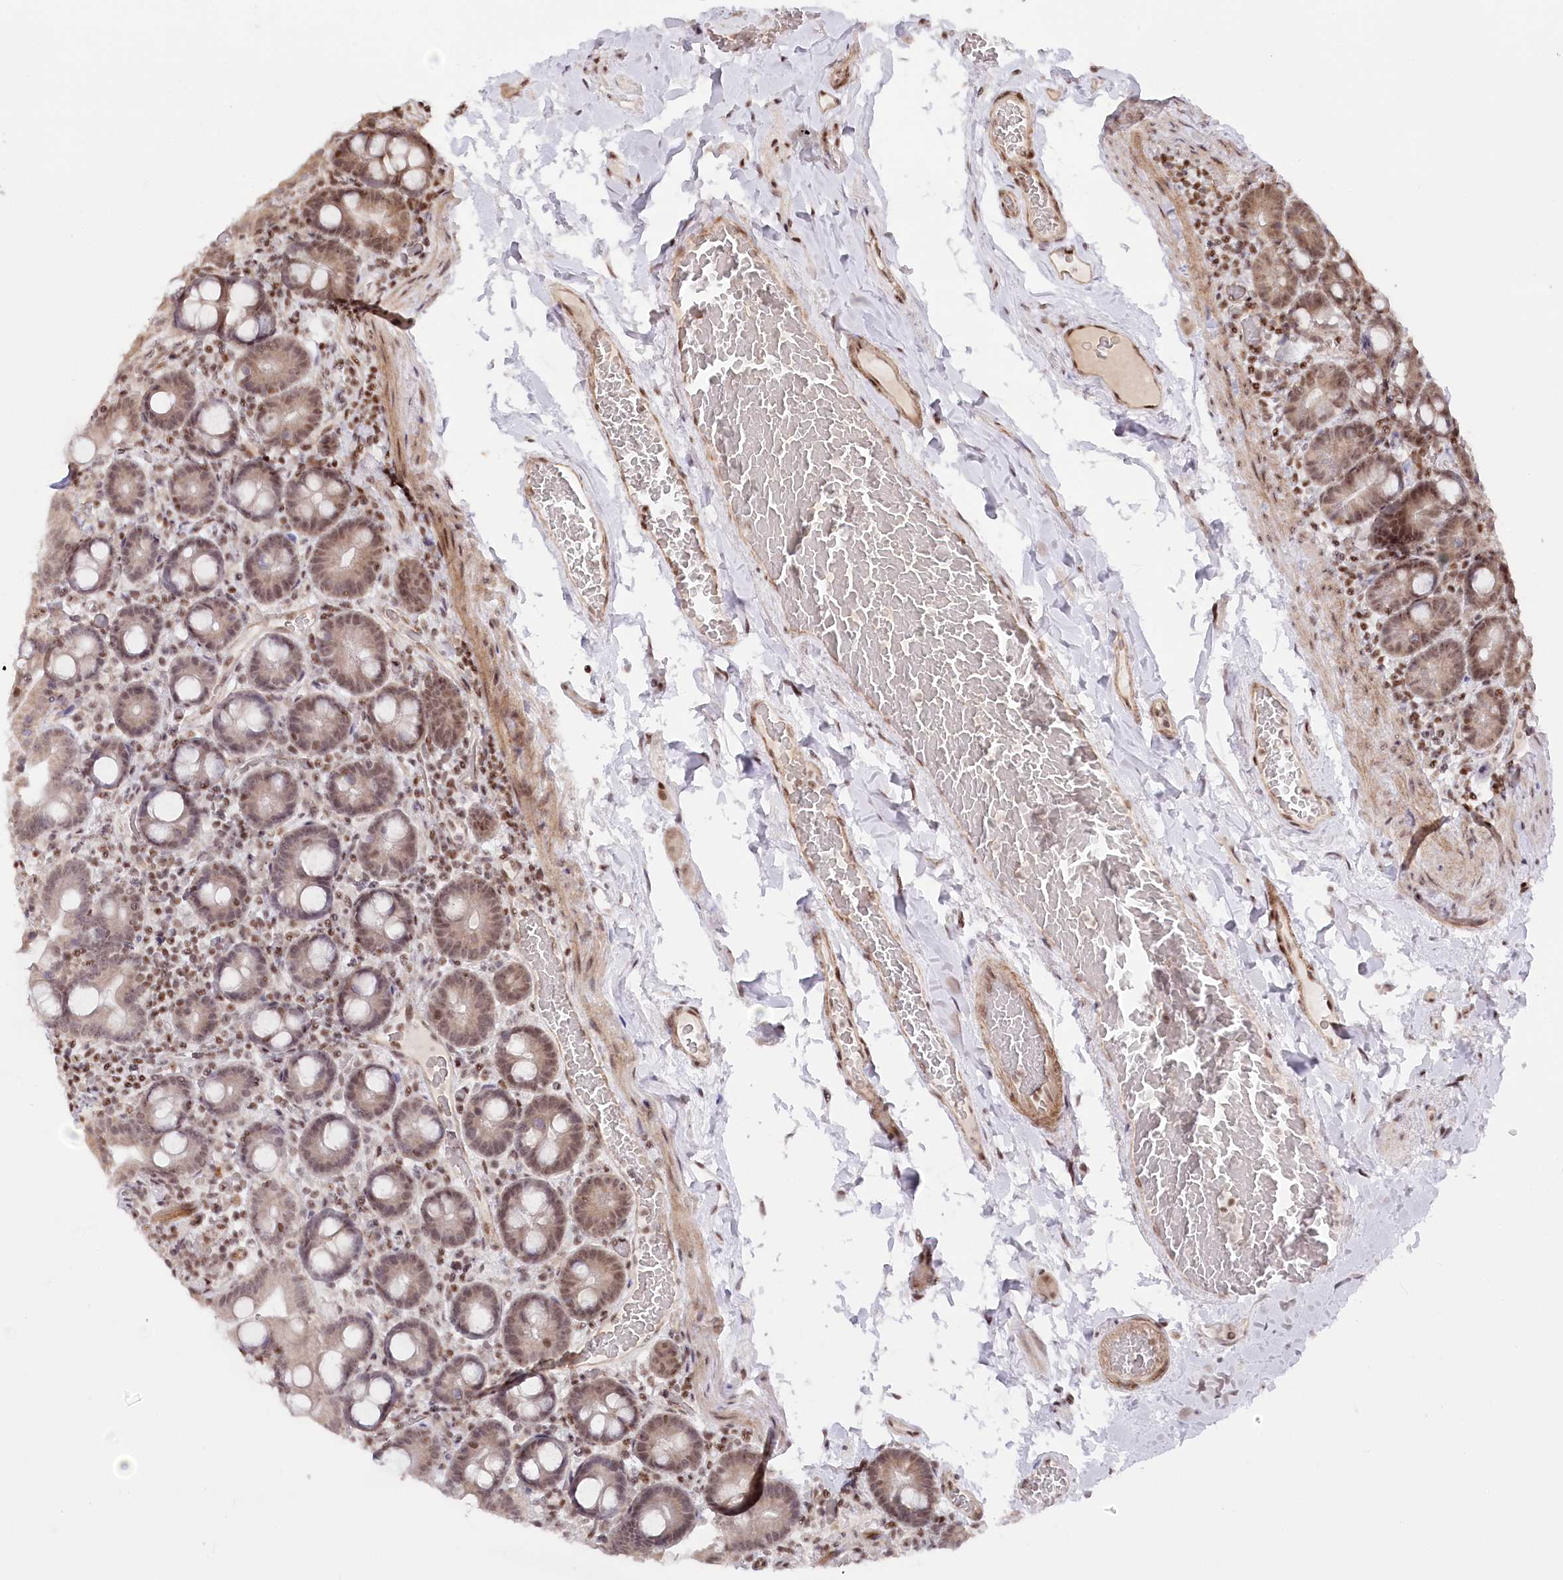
{"staining": {"intensity": "moderate", "quantity": ">75%", "location": "cytoplasmic/membranous,nuclear"}, "tissue": "duodenum", "cell_type": "Glandular cells", "image_type": "normal", "snomed": [{"axis": "morphology", "description": "Normal tissue, NOS"}, {"axis": "topography", "description": "Duodenum"}], "caption": "IHC of benign human duodenum exhibits medium levels of moderate cytoplasmic/membranous,nuclear expression in approximately >75% of glandular cells.", "gene": "CGGBP1", "patient": {"sex": "male", "age": 55}}